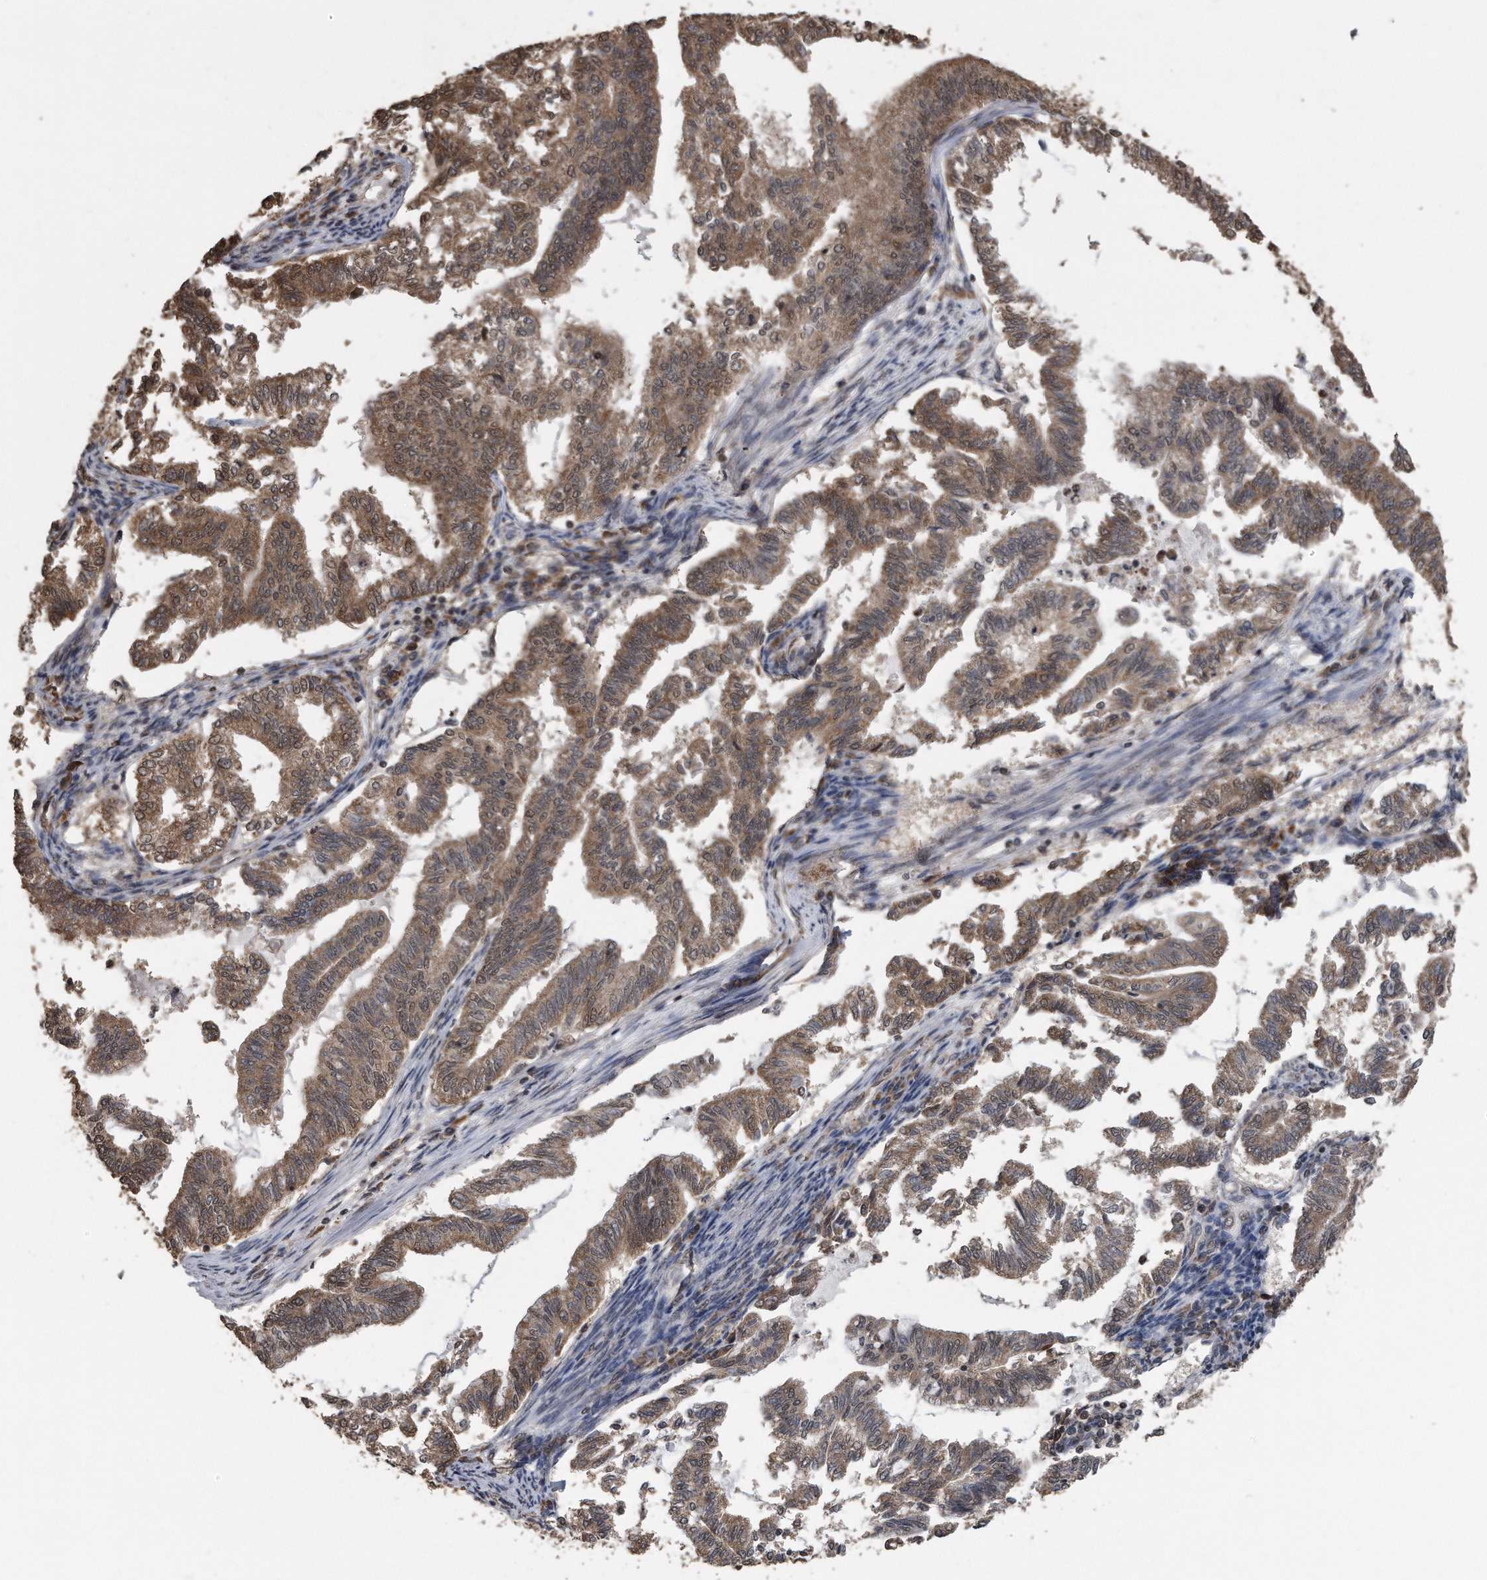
{"staining": {"intensity": "moderate", "quantity": ">75%", "location": "cytoplasmic/membranous"}, "tissue": "endometrial cancer", "cell_type": "Tumor cells", "image_type": "cancer", "snomed": [{"axis": "morphology", "description": "Adenocarcinoma, NOS"}, {"axis": "topography", "description": "Endometrium"}], "caption": "Immunohistochemical staining of human endometrial cancer (adenocarcinoma) displays moderate cytoplasmic/membranous protein staining in about >75% of tumor cells.", "gene": "CRYZL1", "patient": {"sex": "female", "age": 79}}